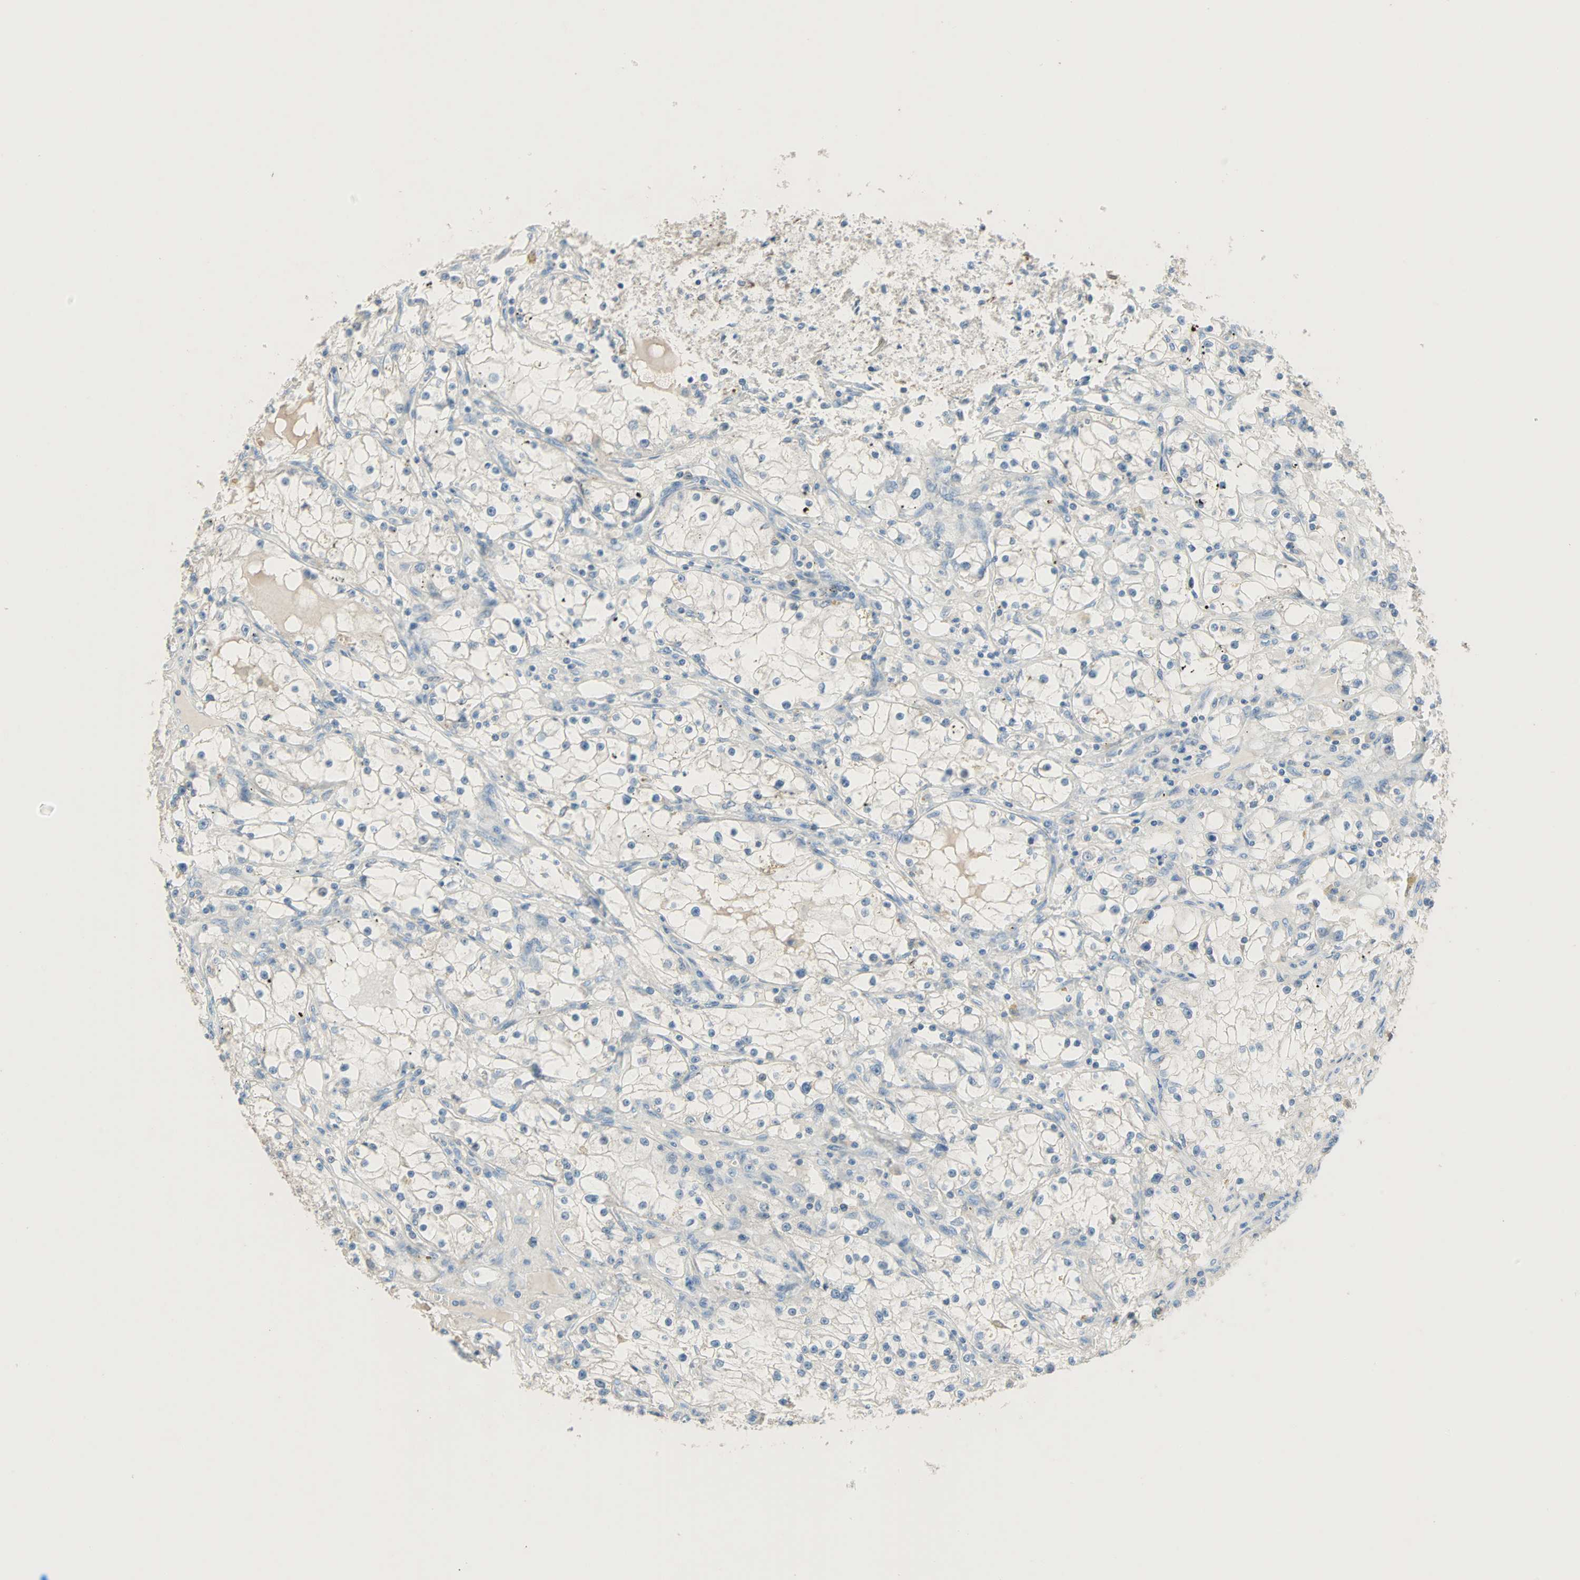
{"staining": {"intensity": "negative", "quantity": "none", "location": "none"}, "tissue": "renal cancer", "cell_type": "Tumor cells", "image_type": "cancer", "snomed": [{"axis": "morphology", "description": "Adenocarcinoma, NOS"}, {"axis": "topography", "description": "Kidney"}], "caption": "Adenocarcinoma (renal) was stained to show a protein in brown. There is no significant expression in tumor cells. (DAB immunohistochemistry (IHC) with hematoxylin counter stain).", "gene": "ACVRL1", "patient": {"sex": "male", "age": 56}}